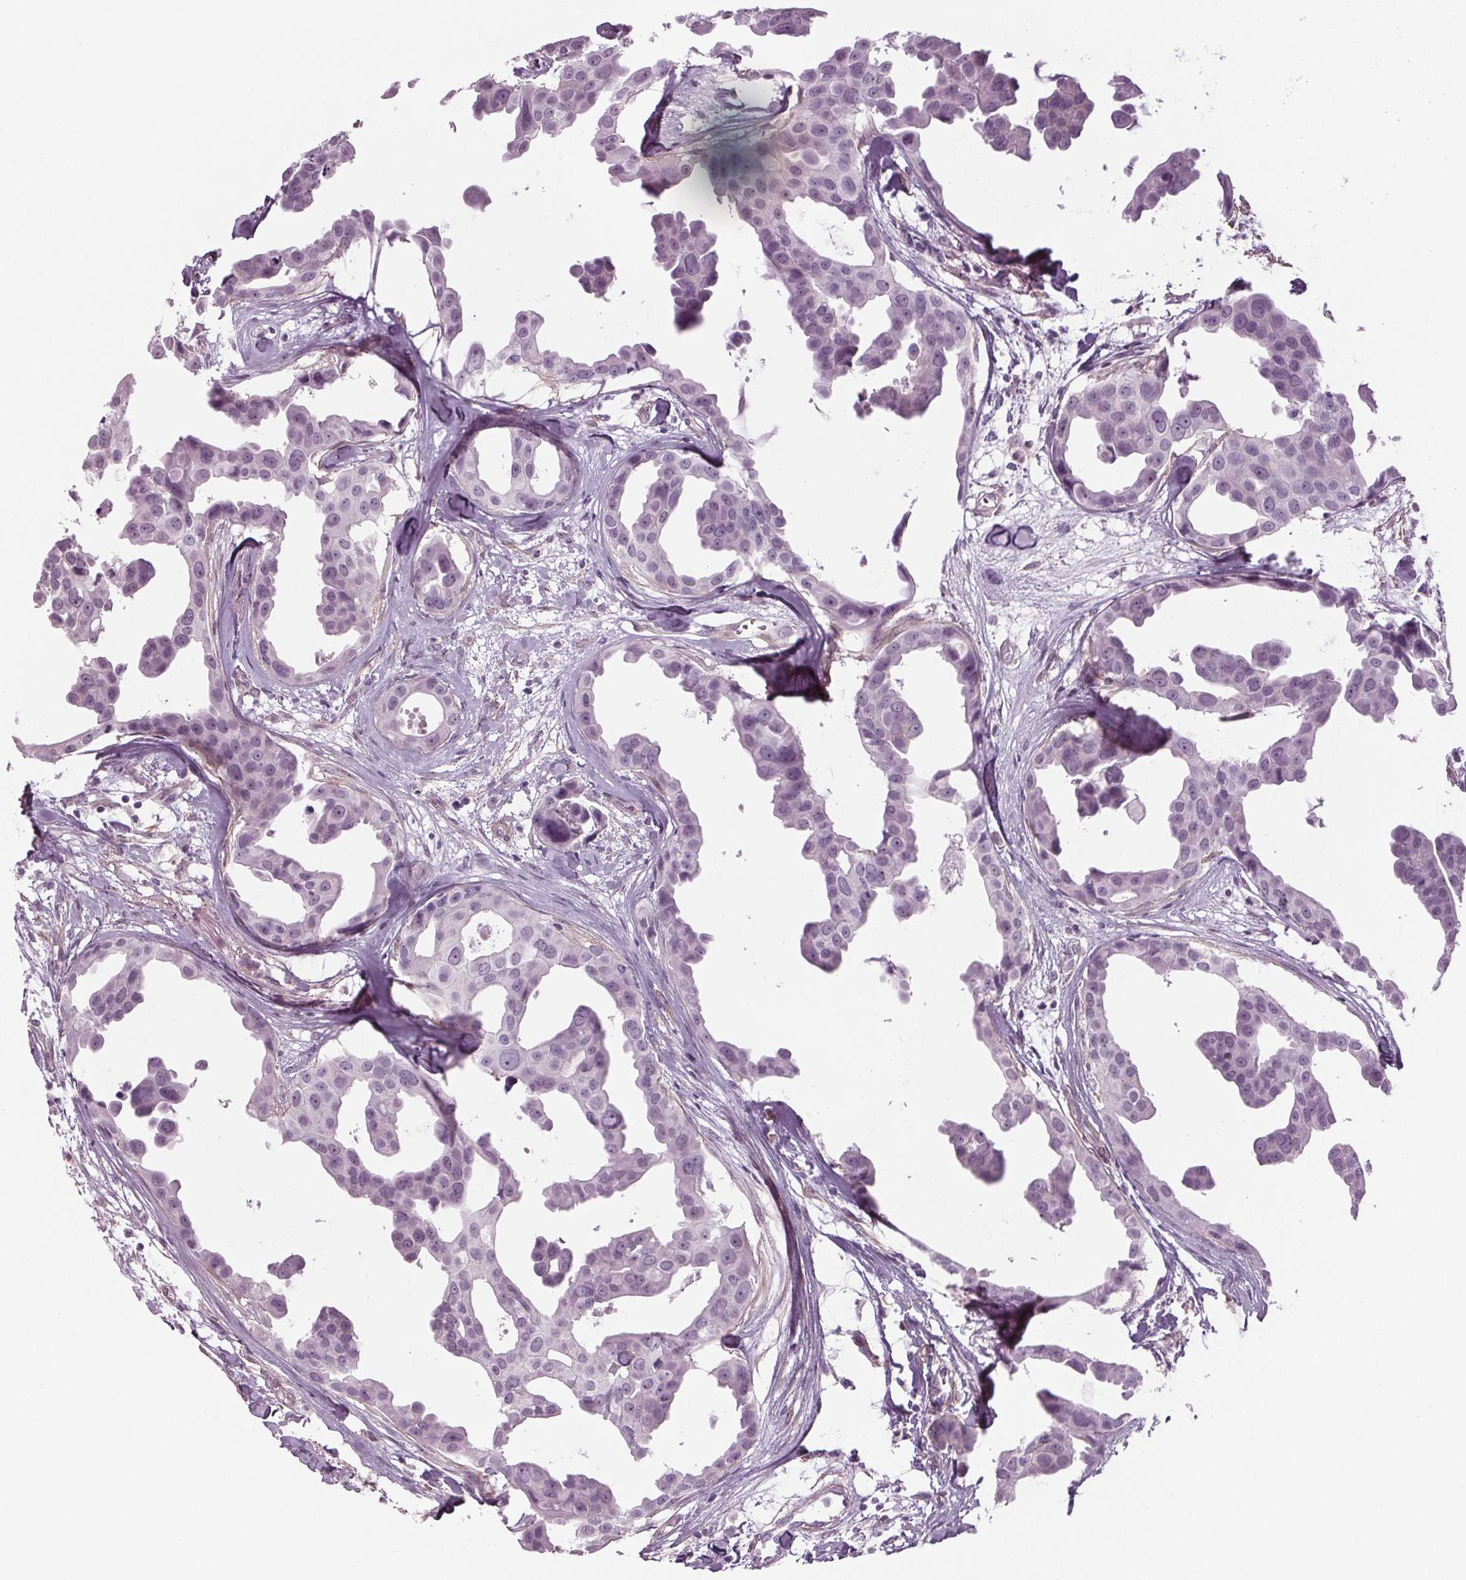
{"staining": {"intensity": "negative", "quantity": "none", "location": "none"}, "tissue": "breast cancer", "cell_type": "Tumor cells", "image_type": "cancer", "snomed": [{"axis": "morphology", "description": "Duct carcinoma"}, {"axis": "topography", "description": "Breast"}], "caption": "A high-resolution image shows IHC staining of breast cancer, which demonstrates no significant expression in tumor cells.", "gene": "BHLHE22", "patient": {"sex": "female", "age": 38}}